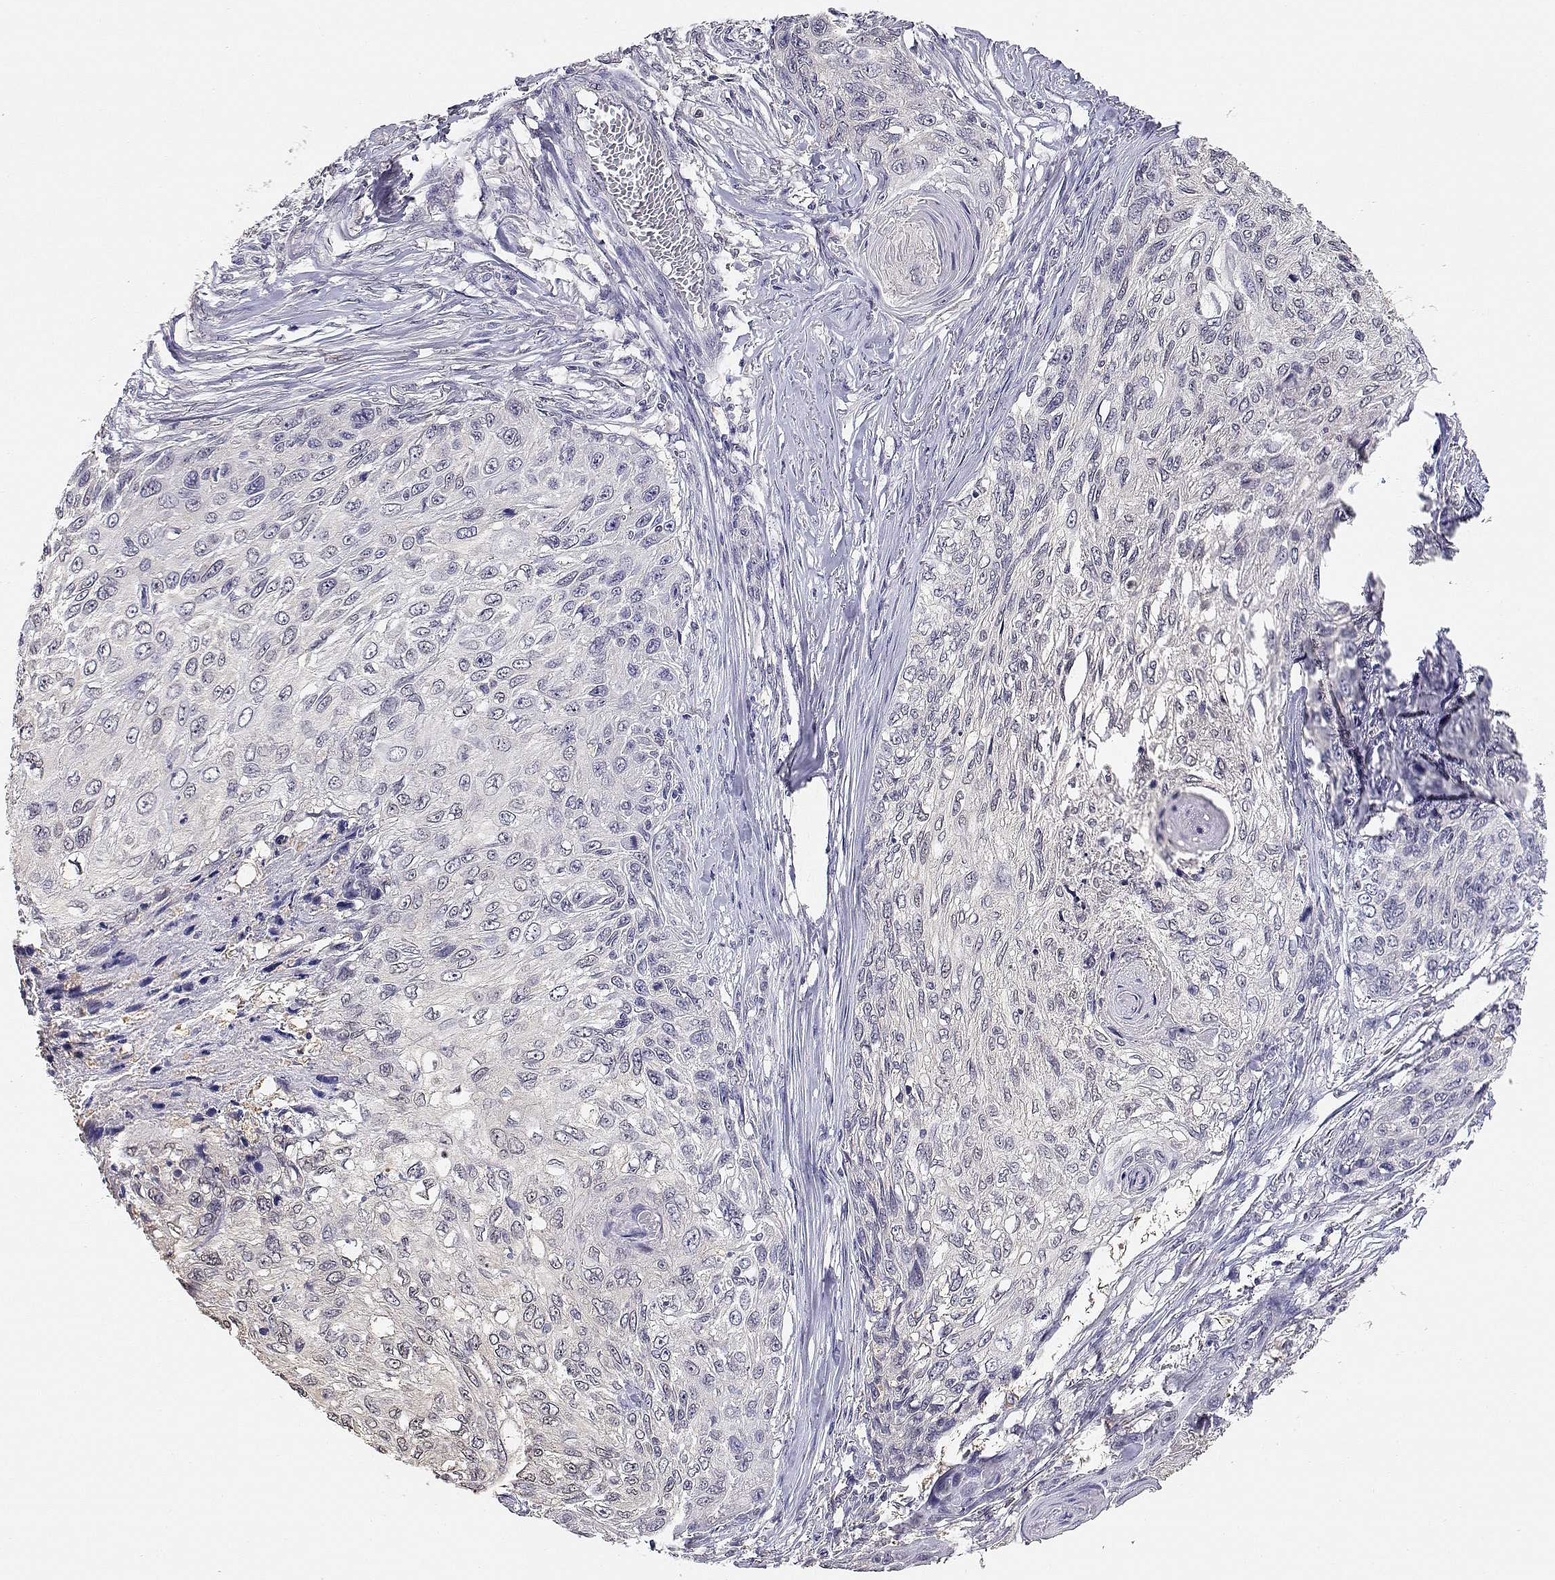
{"staining": {"intensity": "negative", "quantity": "none", "location": "none"}, "tissue": "skin cancer", "cell_type": "Tumor cells", "image_type": "cancer", "snomed": [{"axis": "morphology", "description": "Squamous cell carcinoma, NOS"}, {"axis": "topography", "description": "Skin"}], "caption": "Immunohistochemical staining of human squamous cell carcinoma (skin) displays no significant expression in tumor cells.", "gene": "ADA", "patient": {"sex": "male", "age": 92}}